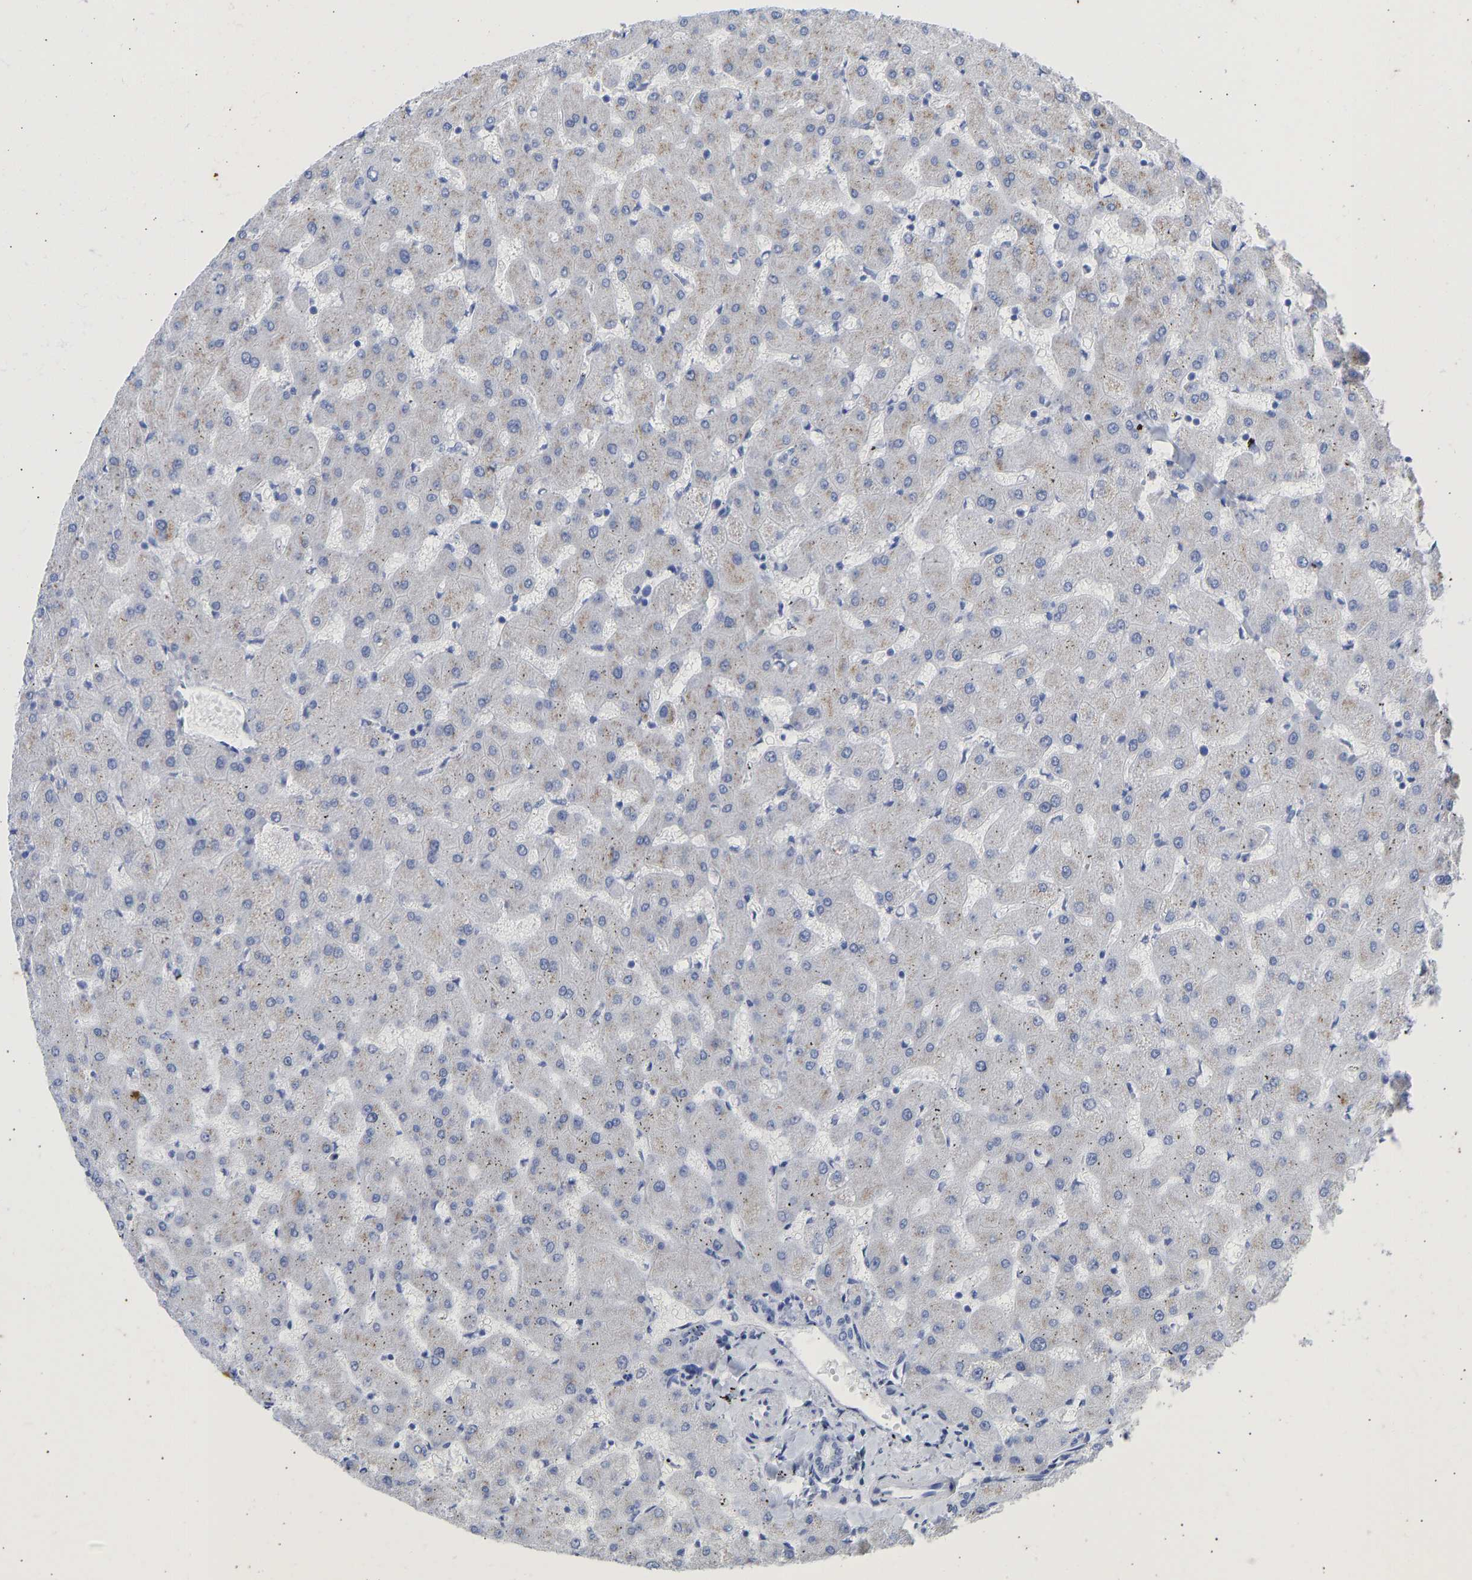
{"staining": {"intensity": "negative", "quantity": "none", "location": "none"}, "tissue": "liver", "cell_type": "Cholangiocytes", "image_type": "normal", "snomed": [{"axis": "morphology", "description": "Normal tissue, NOS"}, {"axis": "topography", "description": "Liver"}], "caption": "Immunohistochemistry (IHC) histopathology image of benign liver: human liver stained with DAB demonstrates no significant protein positivity in cholangiocytes.", "gene": "KRT1", "patient": {"sex": "female", "age": 63}}